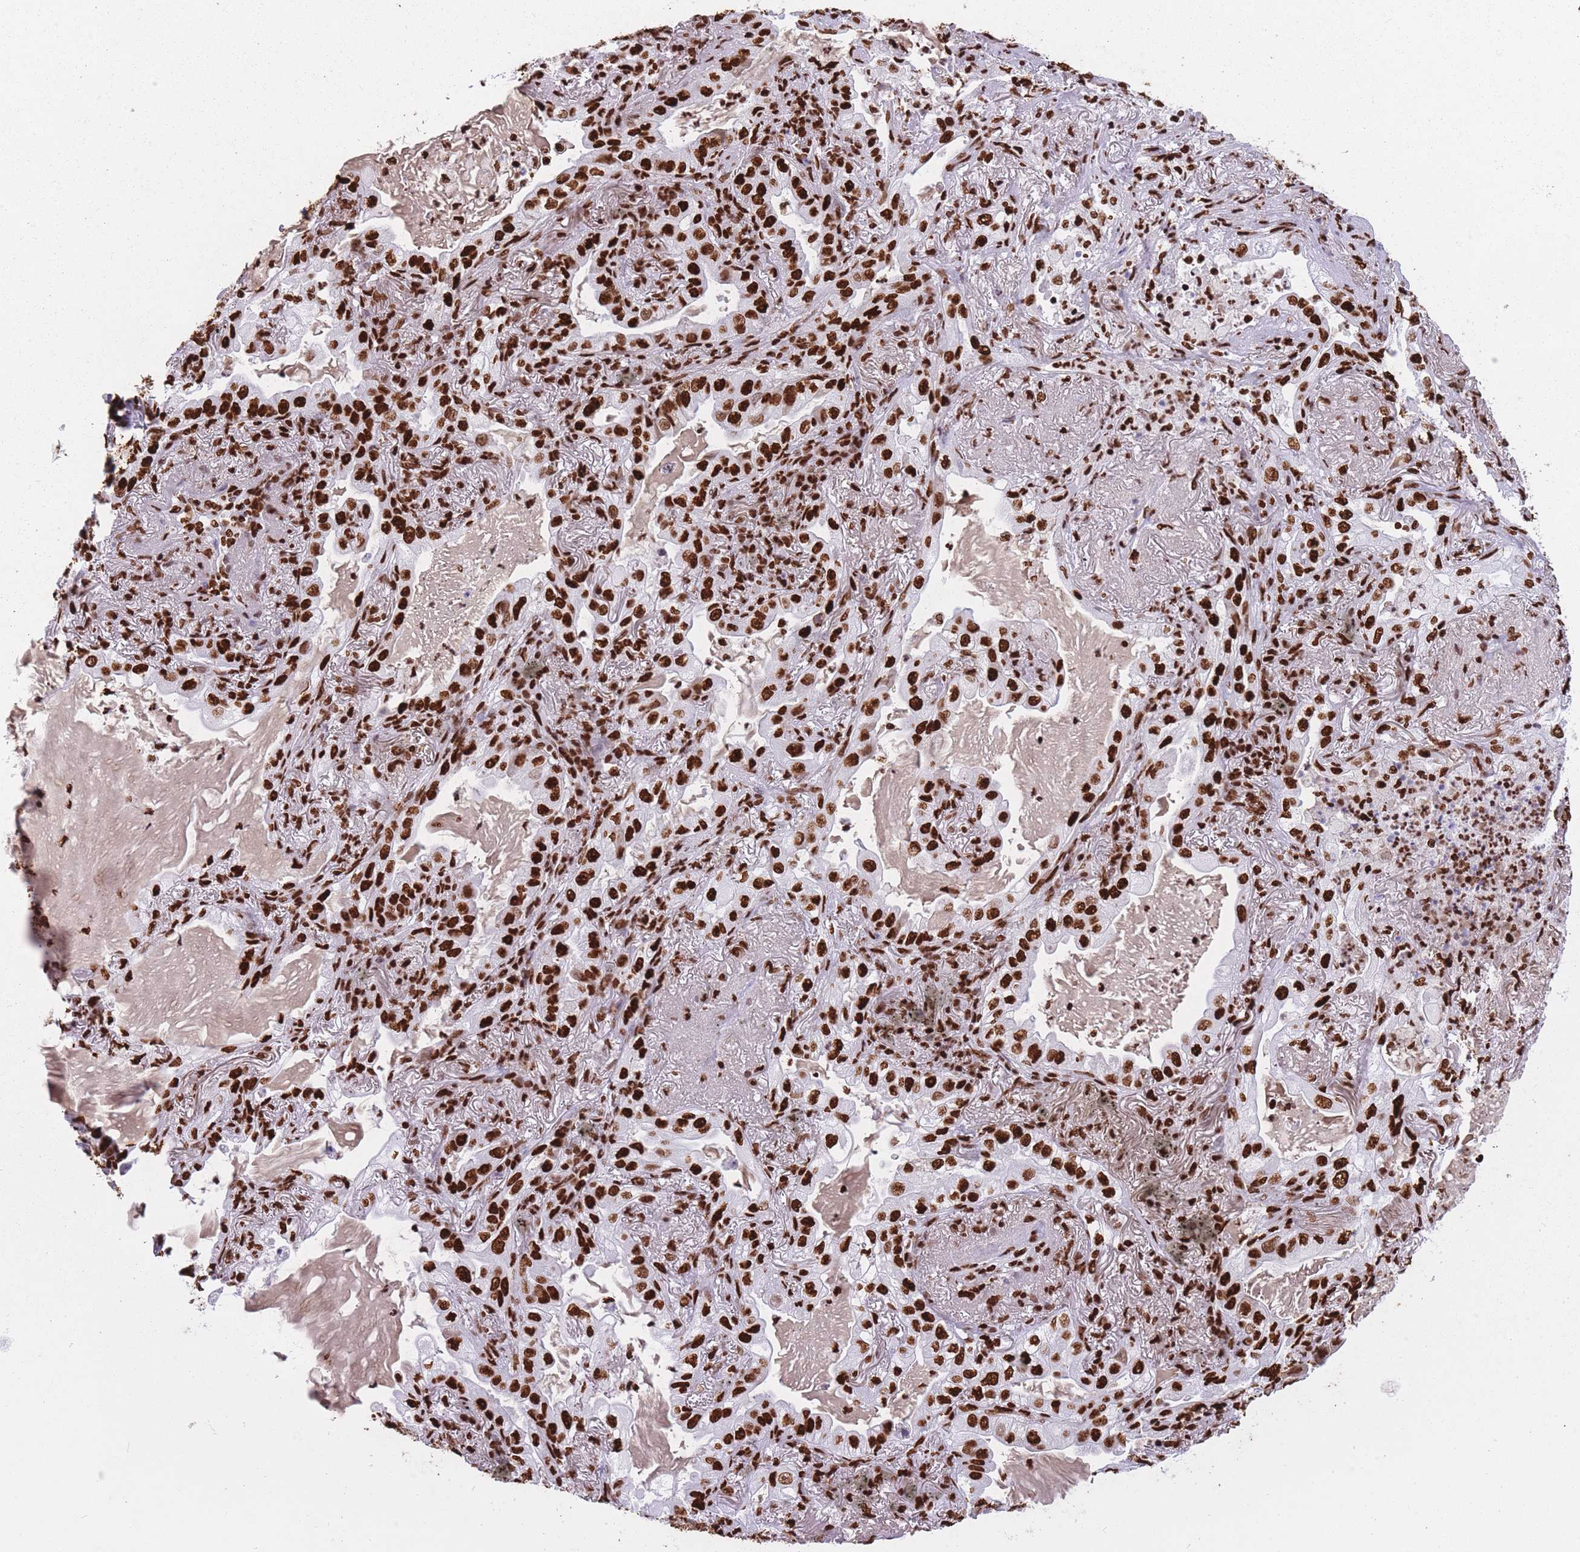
{"staining": {"intensity": "strong", "quantity": ">75%", "location": "nuclear"}, "tissue": "lung cancer", "cell_type": "Tumor cells", "image_type": "cancer", "snomed": [{"axis": "morphology", "description": "Adenocarcinoma, NOS"}, {"axis": "topography", "description": "Lung"}], "caption": "Lung adenocarcinoma stained for a protein reveals strong nuclear positivity in tumor cells. (DAB = brown stain, brightfield microscopy at high magnification).", "gene": "HNRNPUL1", "patient": {"sex": "female", "age": 73}}